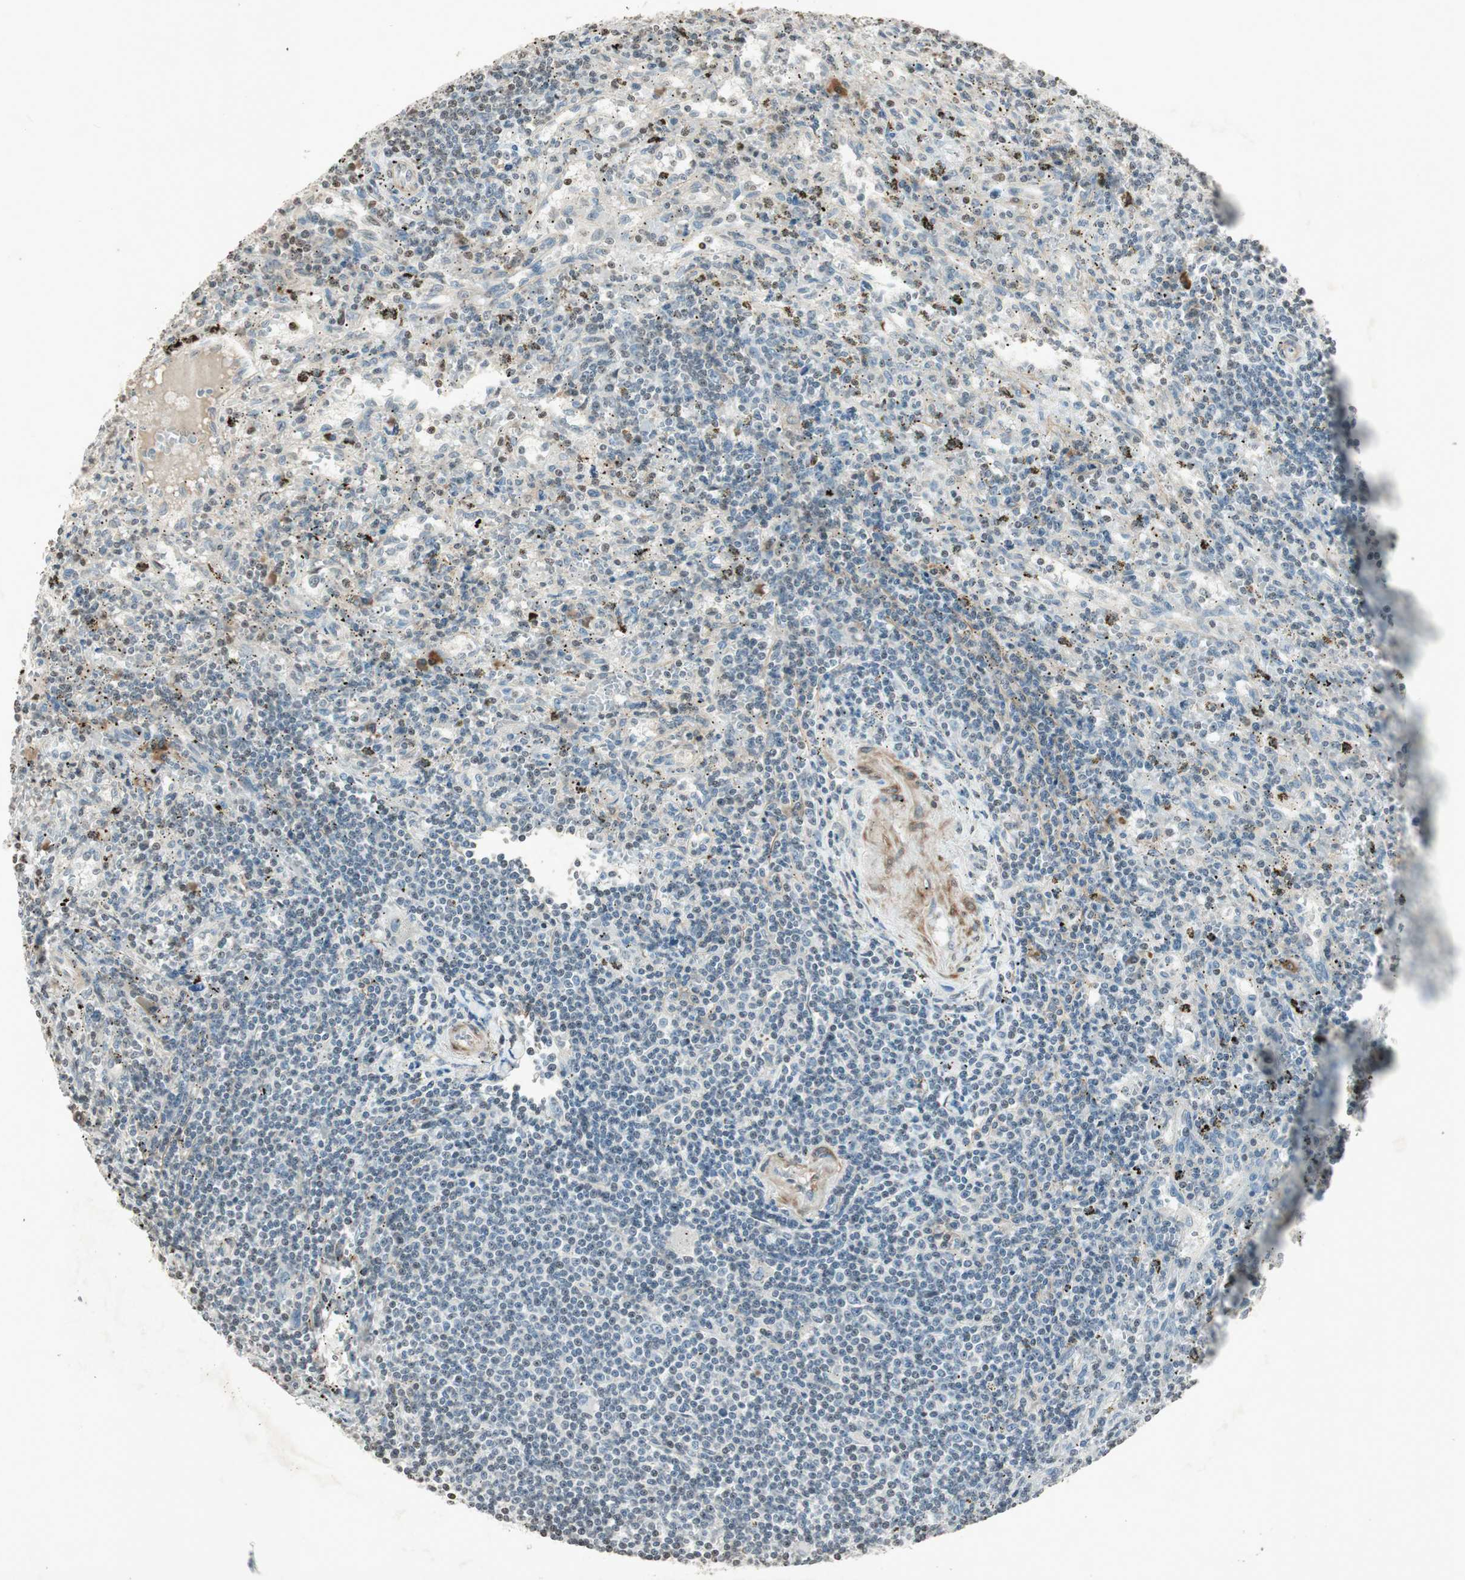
{"staining": {"intensity": "weak", "quantity": "<25%", "location": "cytoplasmic/membranous"}, "tissue": "lymphoma", "cell_type": "Tumor cells", "image_type": "cancer", "snomed": [{"axis": "morphology", "description": "Malignant lymphoma, non-Hodgkin's type, Low grade"}, {"axis": "topography", "description": "Spleen"}], "caption": "Human lymphoma stained for a protein using immunohistochemistry (IHC) demonstrates no positivity in tumor cells.", "gene": "PRKG1", "patient": {"sex": "male", "age": 76}}